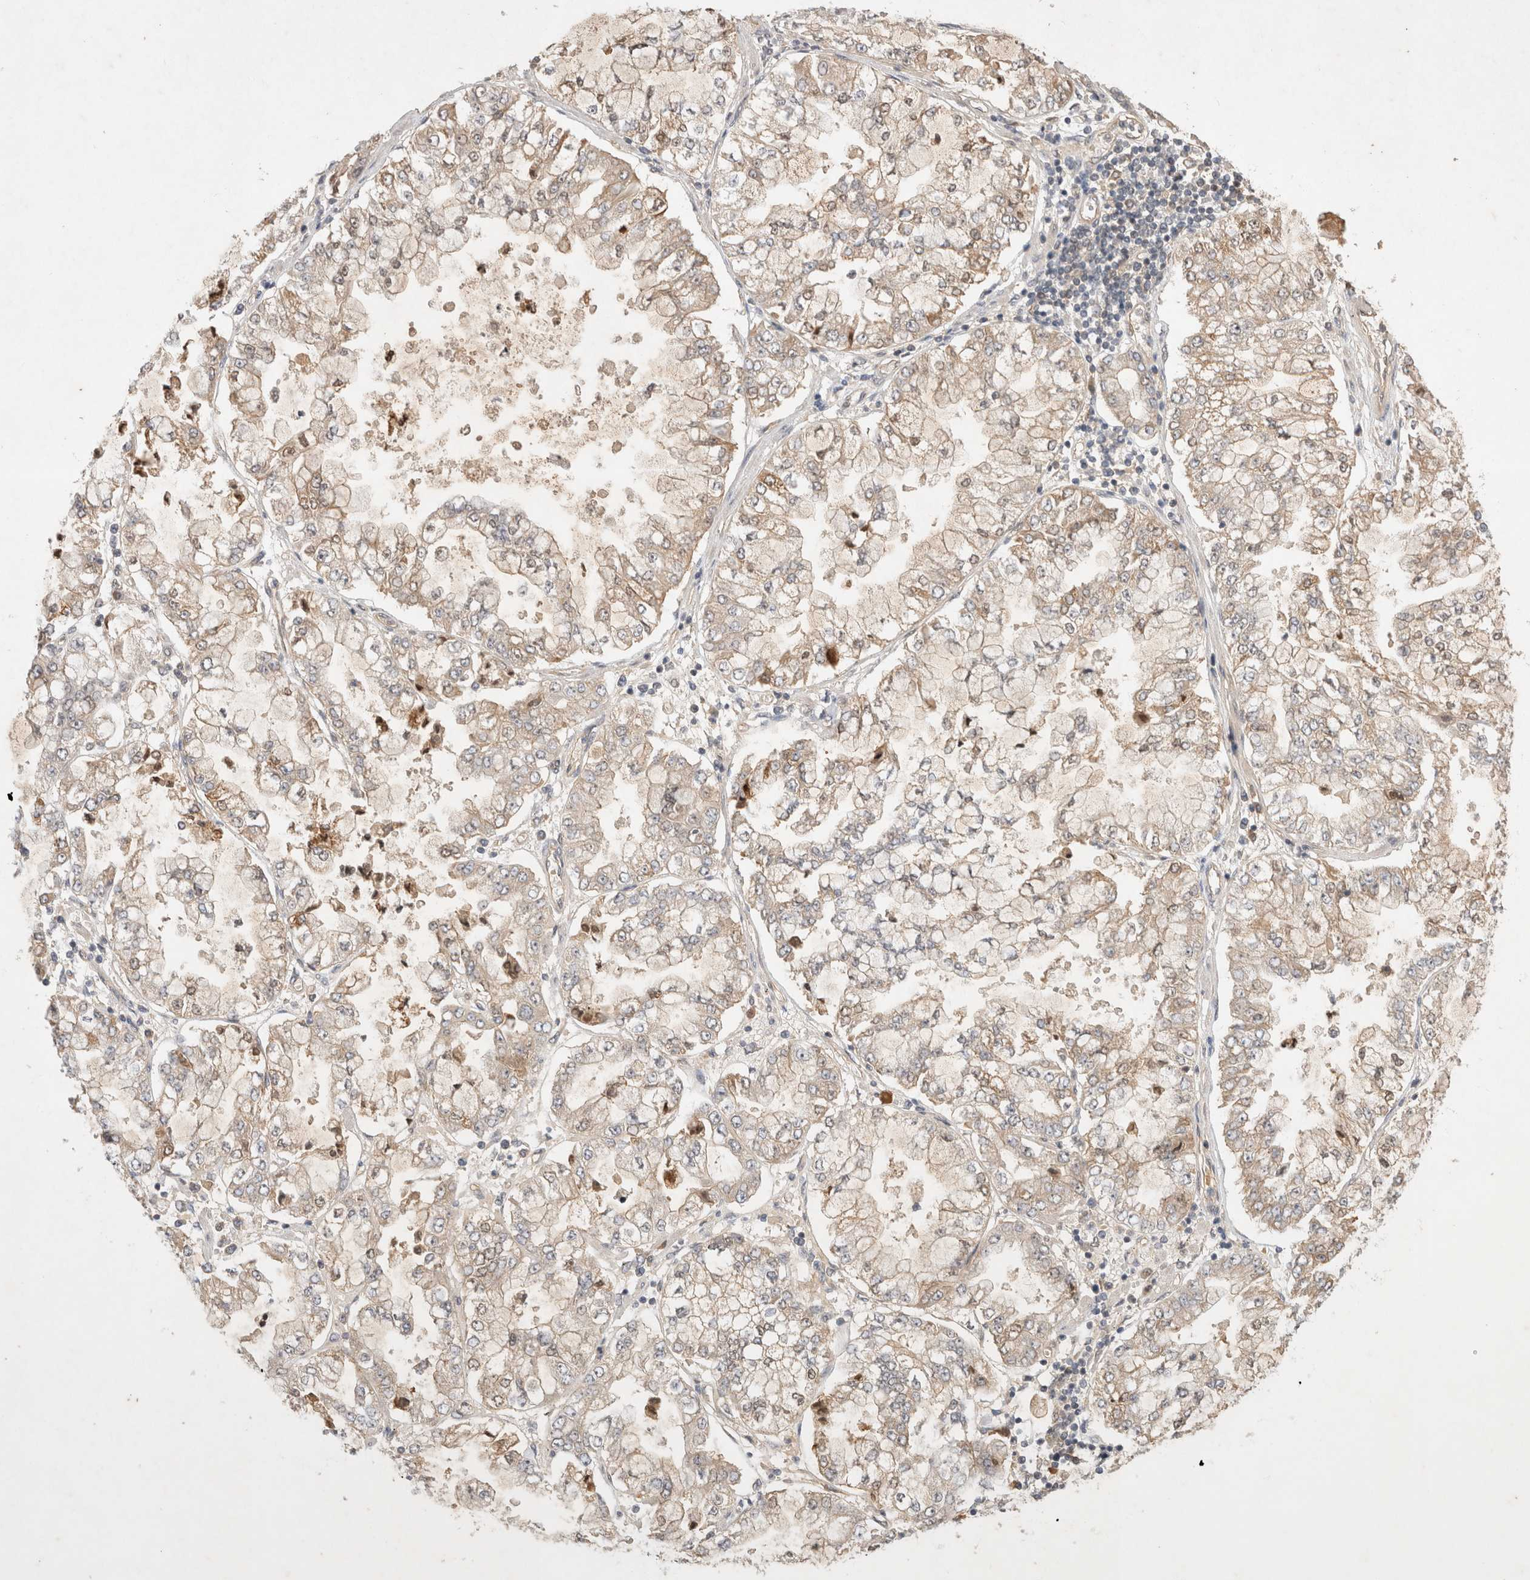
{"staining": {"intensity": "negative", "quantity": "none", "location": "none"}, "tissue": "stomach cancer", "cell_type": "Tumor cells", "image_type": "cancer", "snomed": [{"axis": "morphology", "description": "Adenocarcinoma, NOS"}, {"axis": "topography", "description": "Stomach"}], "caption": "There is no significant expression in tumor cells of stomach cancer (adenocarcinoma).", "gene": "YES1", "patient": {"sex": "male", "age": 76}}